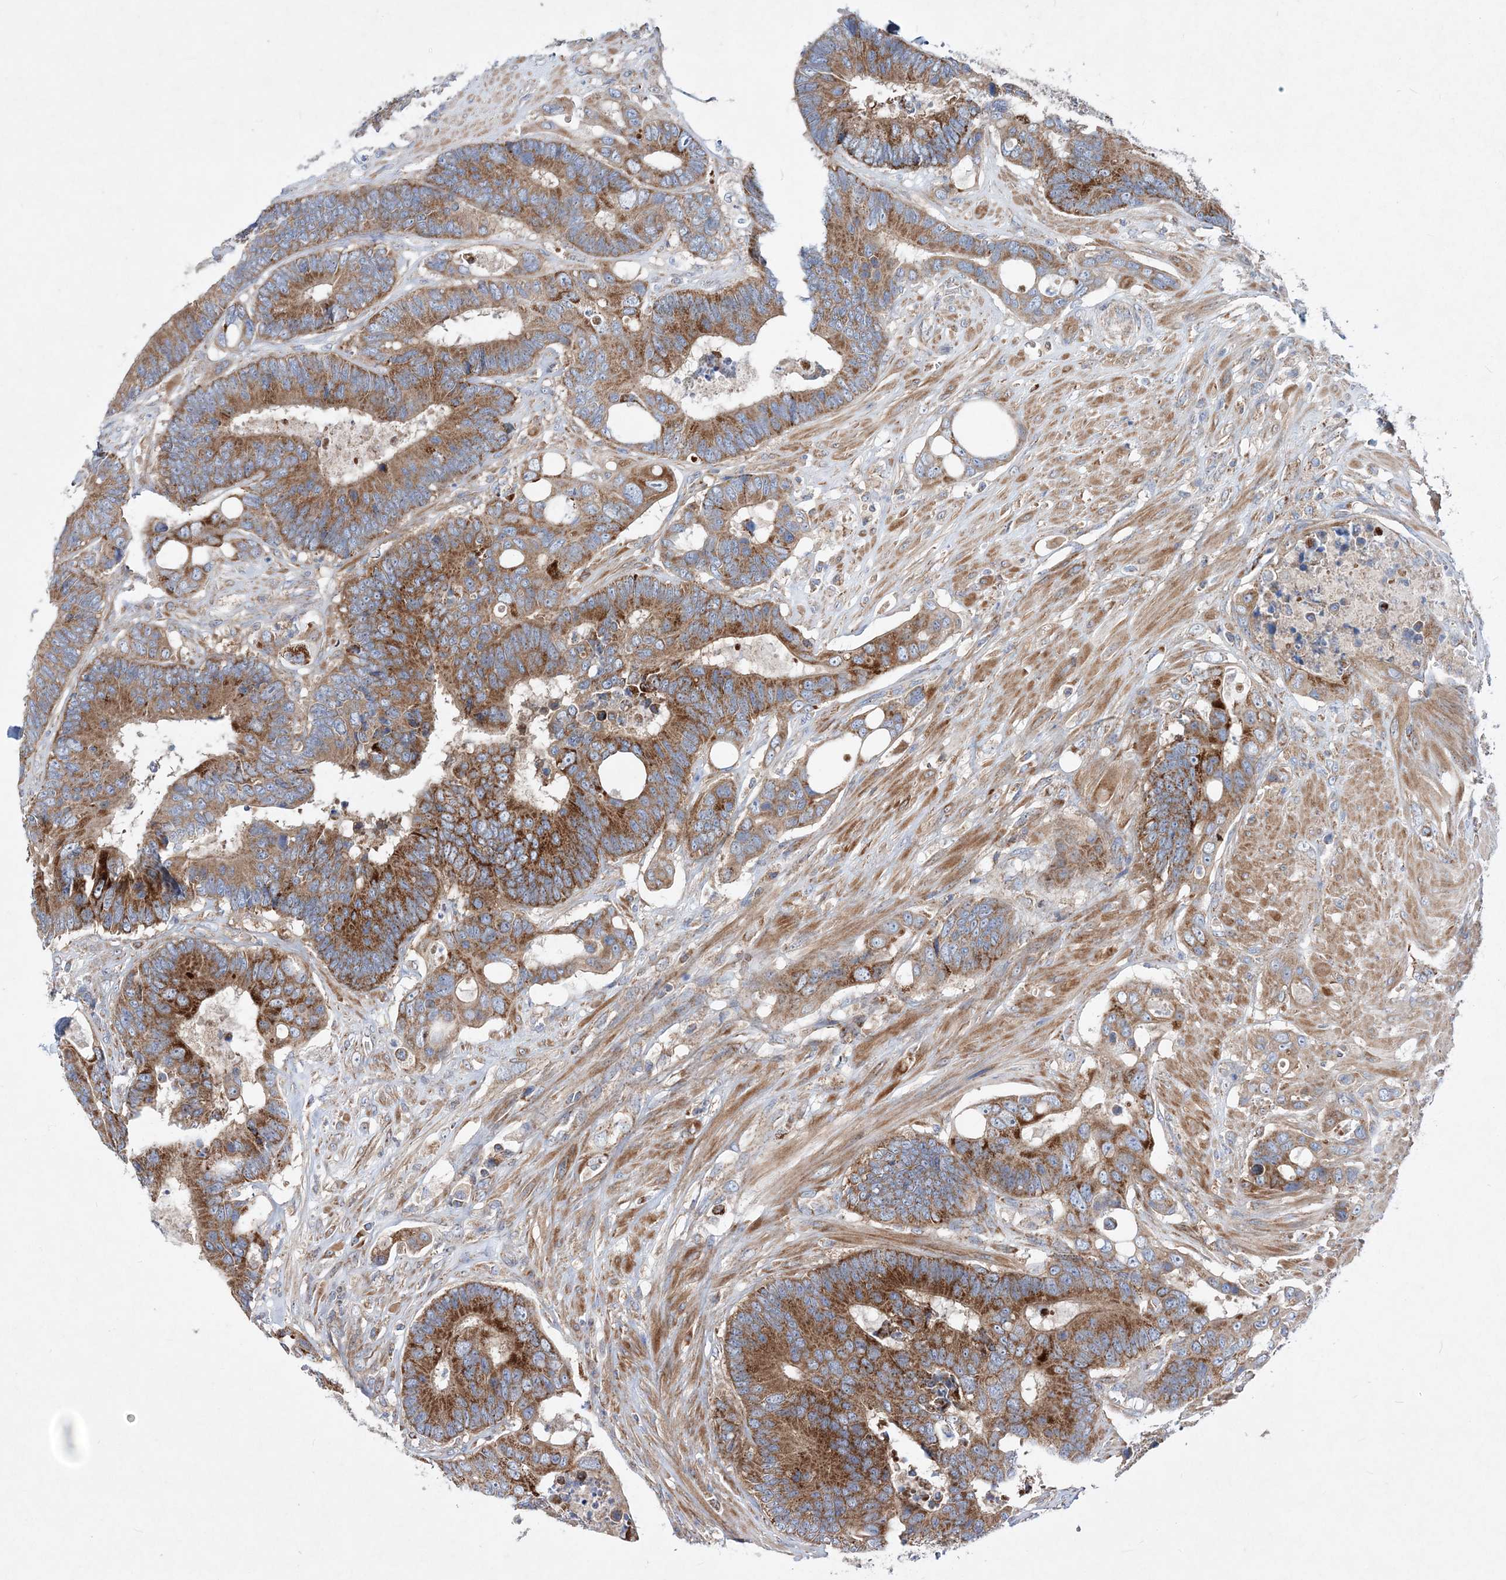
{"staining": {"intensity": "strong", "quantity": ">75%", "location": "cytoplasmic/membranous"}, "tissue": "colorectal cancer", "cell_type": "Tumor cells", "image_type": "cancer", "snomed": [{"axis": "morphology", "description": "Adenocarcinoma, NOS"}, {"axis": "topography", "description": "Rectum"}], "caption": "Immunohistochemistry (IHC) staining of adenocarcinoma (colorectal), which displays high levels of strong cytoplasmic/membranous expression in approximately >75% of tumor cells indicating strong cytoplasmic/membranous protein expression. The staining was performed using DAB (brown) for protein detection and nuclei were counterstained in hematoxylin (blue).", "gene": "NGLY1", "patient": {"sex": "male", "age": 55}}